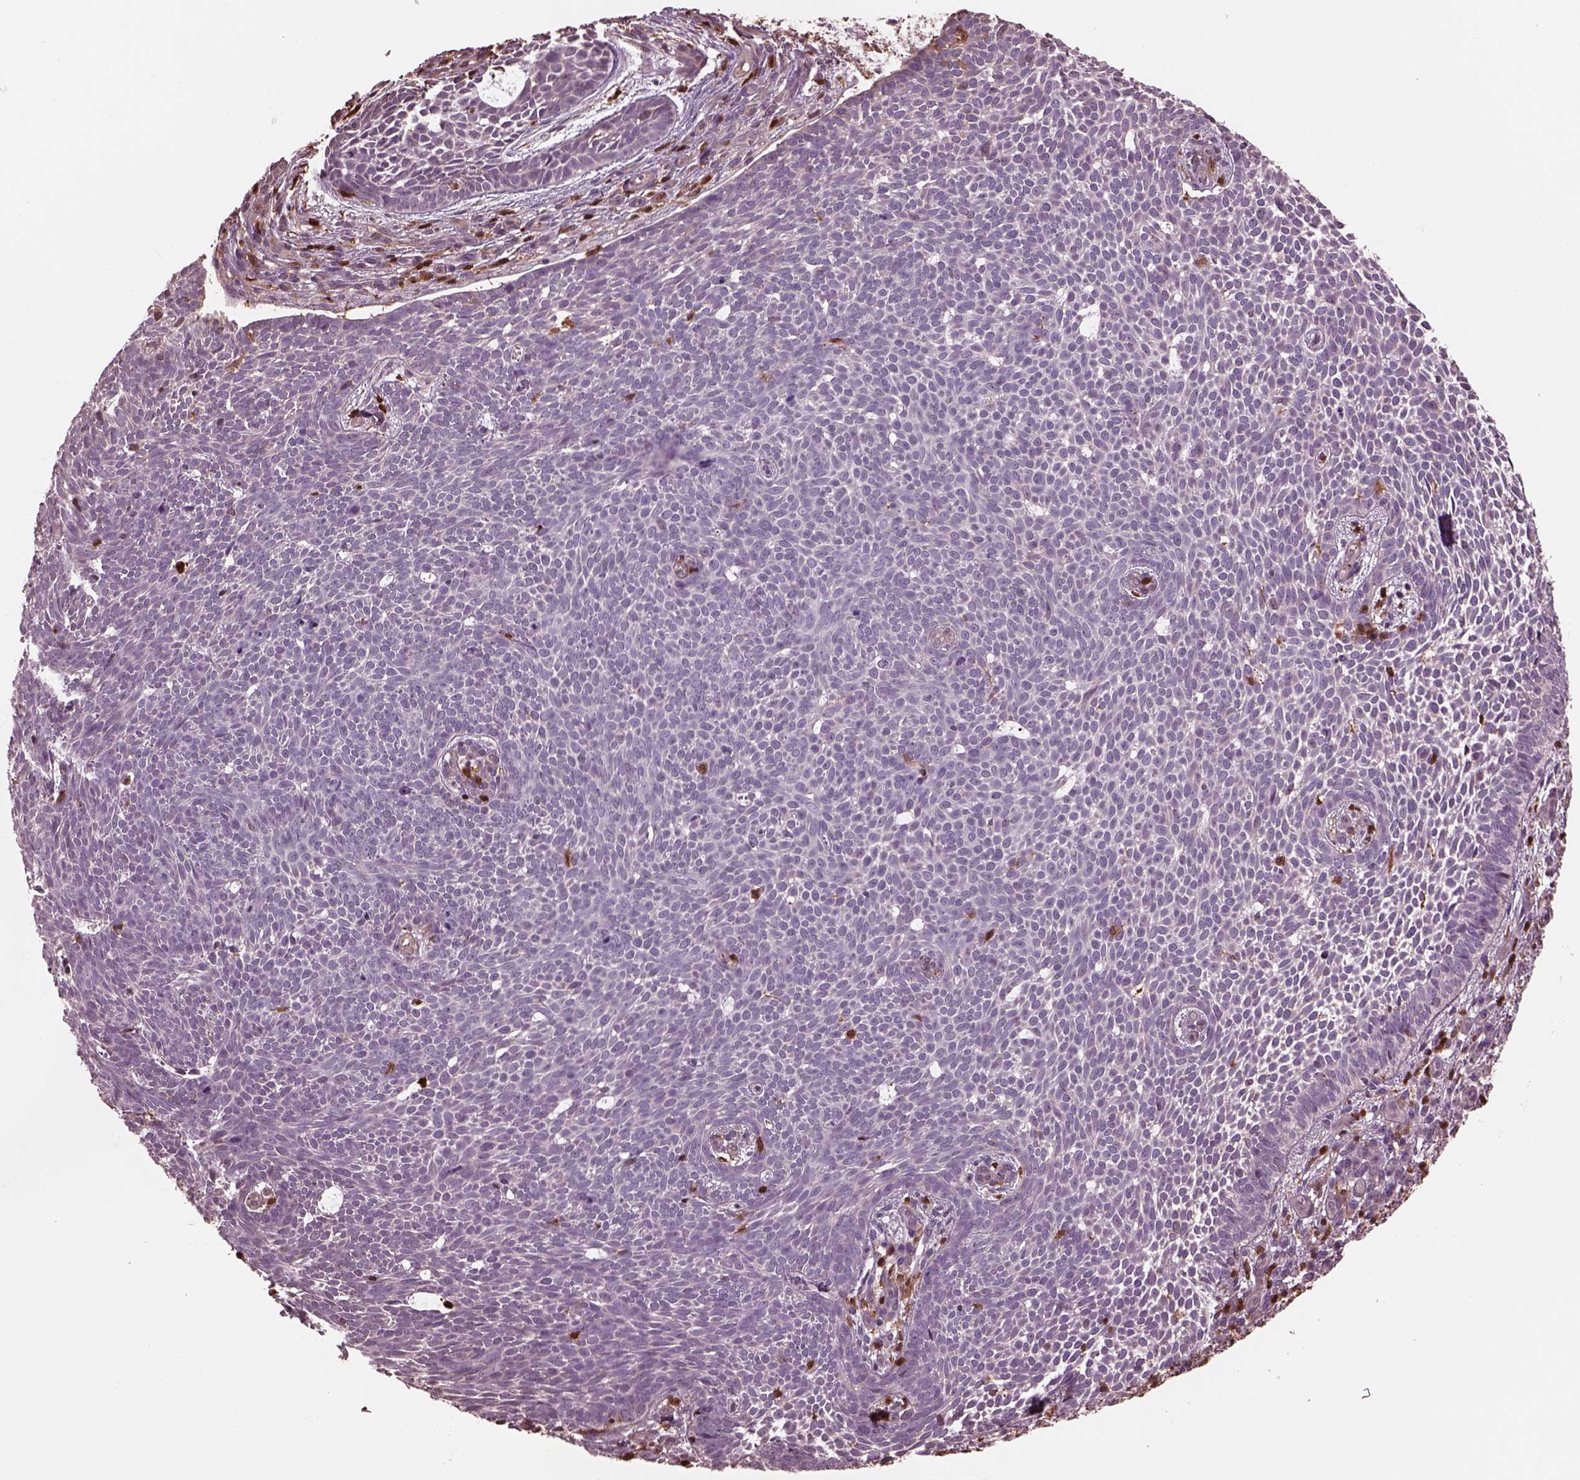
{"staining": {"intensity": "negative", "quantity": "none", "location": "none"}, "tissue": "skin cancer", "cell_type": "Tumor cells", "image_type": "cancer", "snomed": [{"axis": "morphology", "description": "Basal cell carcinoma"}, {"axis": "topography", "description": "Skin"}], "caption": "The micrograph exhibits no staining of tumor cells in skin cancer. Nuclei are stained in blue.", "gene": "IL31RA", "patient": {"sex": "male", "age": 59}}